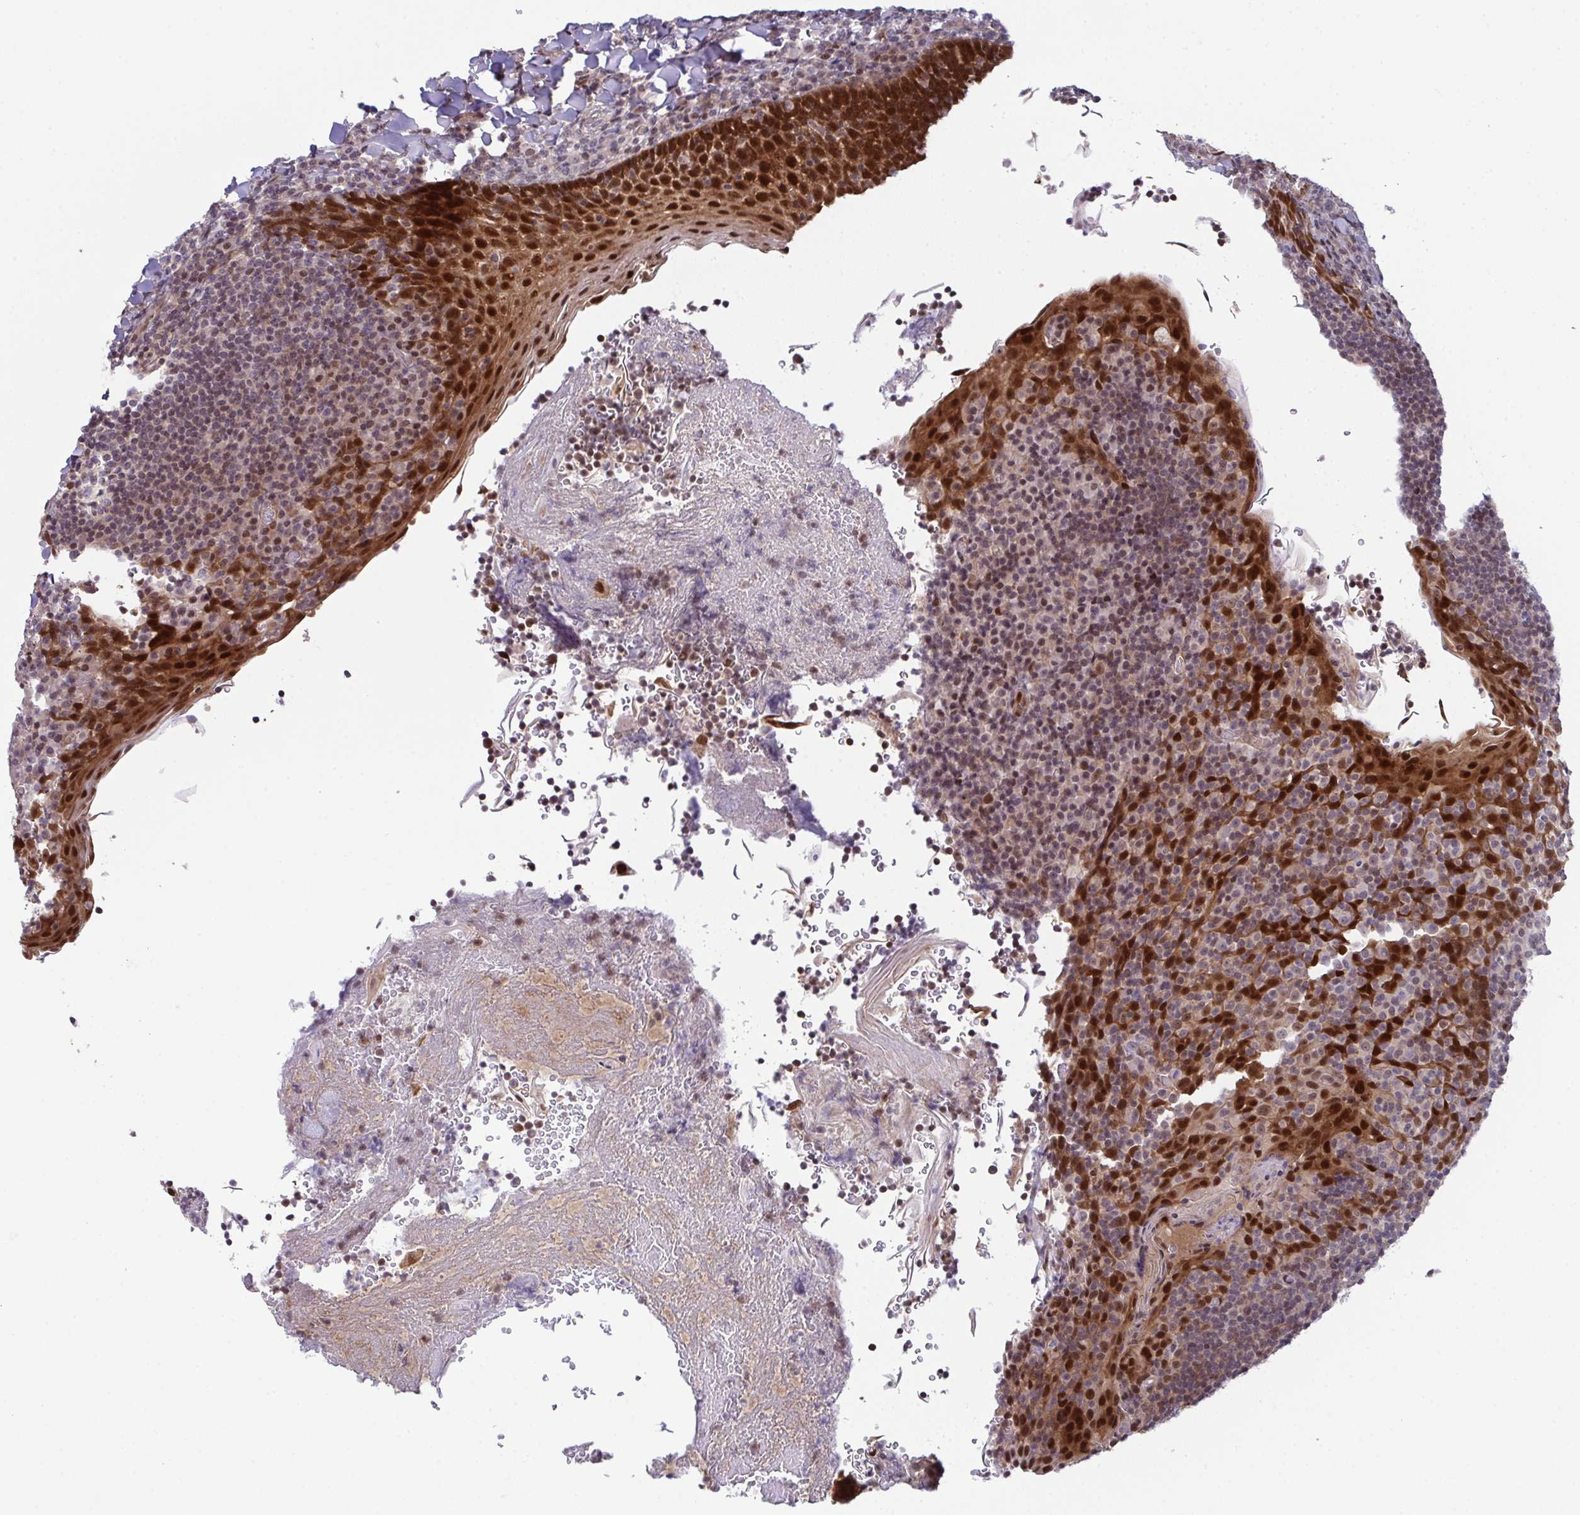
{"staining": {"intensity": "weak", "quantity": "25%-75%", "location": "nuclear"}, "tissue": "tonsil", "cell_type": "Germinal center cells", "image_type": "normal", "snomed": [{"axis": "morphology", "description": "Normal tissue, NOS"}, {"axis": "topography", "description": "Tonsil"}], "caption": "Normal tonsil was stained to show a protein in brown. There is low levels of weak nuclear staining in about 25%-75% of germinal center cells. (DAB = brown stain, brightfield microscopy at high magnification).", "gene": "DNAJB1", "patient": {"sex": "male", "age": 27}}